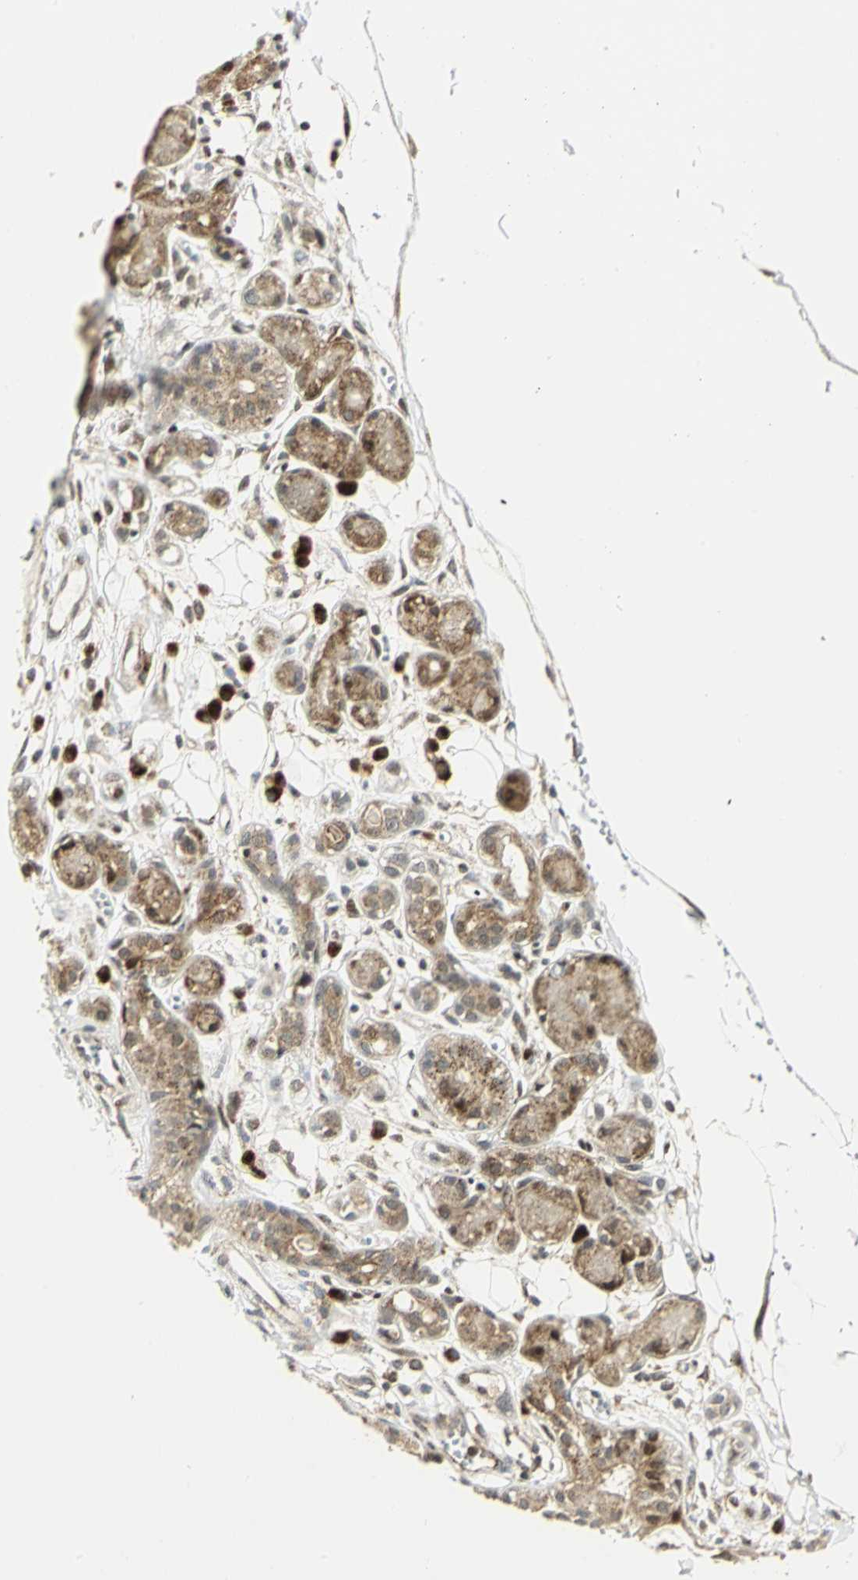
{"staining": {"intensity": "moderate", "quantity": "25%-75%", "location": "nuclear"}, "tissue": "adipose tissue", "cell_type": "Adipocytes", "image_type": "normal", "snomed": [{"axis": "morphology", "description": "Normal tissue, NOS"}, {"axis": "morphology", "description": "Inflammation, NOS"}, {"axis": "topography", "description": "Vascular tissue"}, {"axis": "topography", "description": "Salivary gland"}], "caption": "The image shows a brown stain indicating the presence of a protein in the nuclear of adipocytes in adipose tissue.", "gene": "ATP6V1A", "patient": {"sex": "female", "age": 75}}